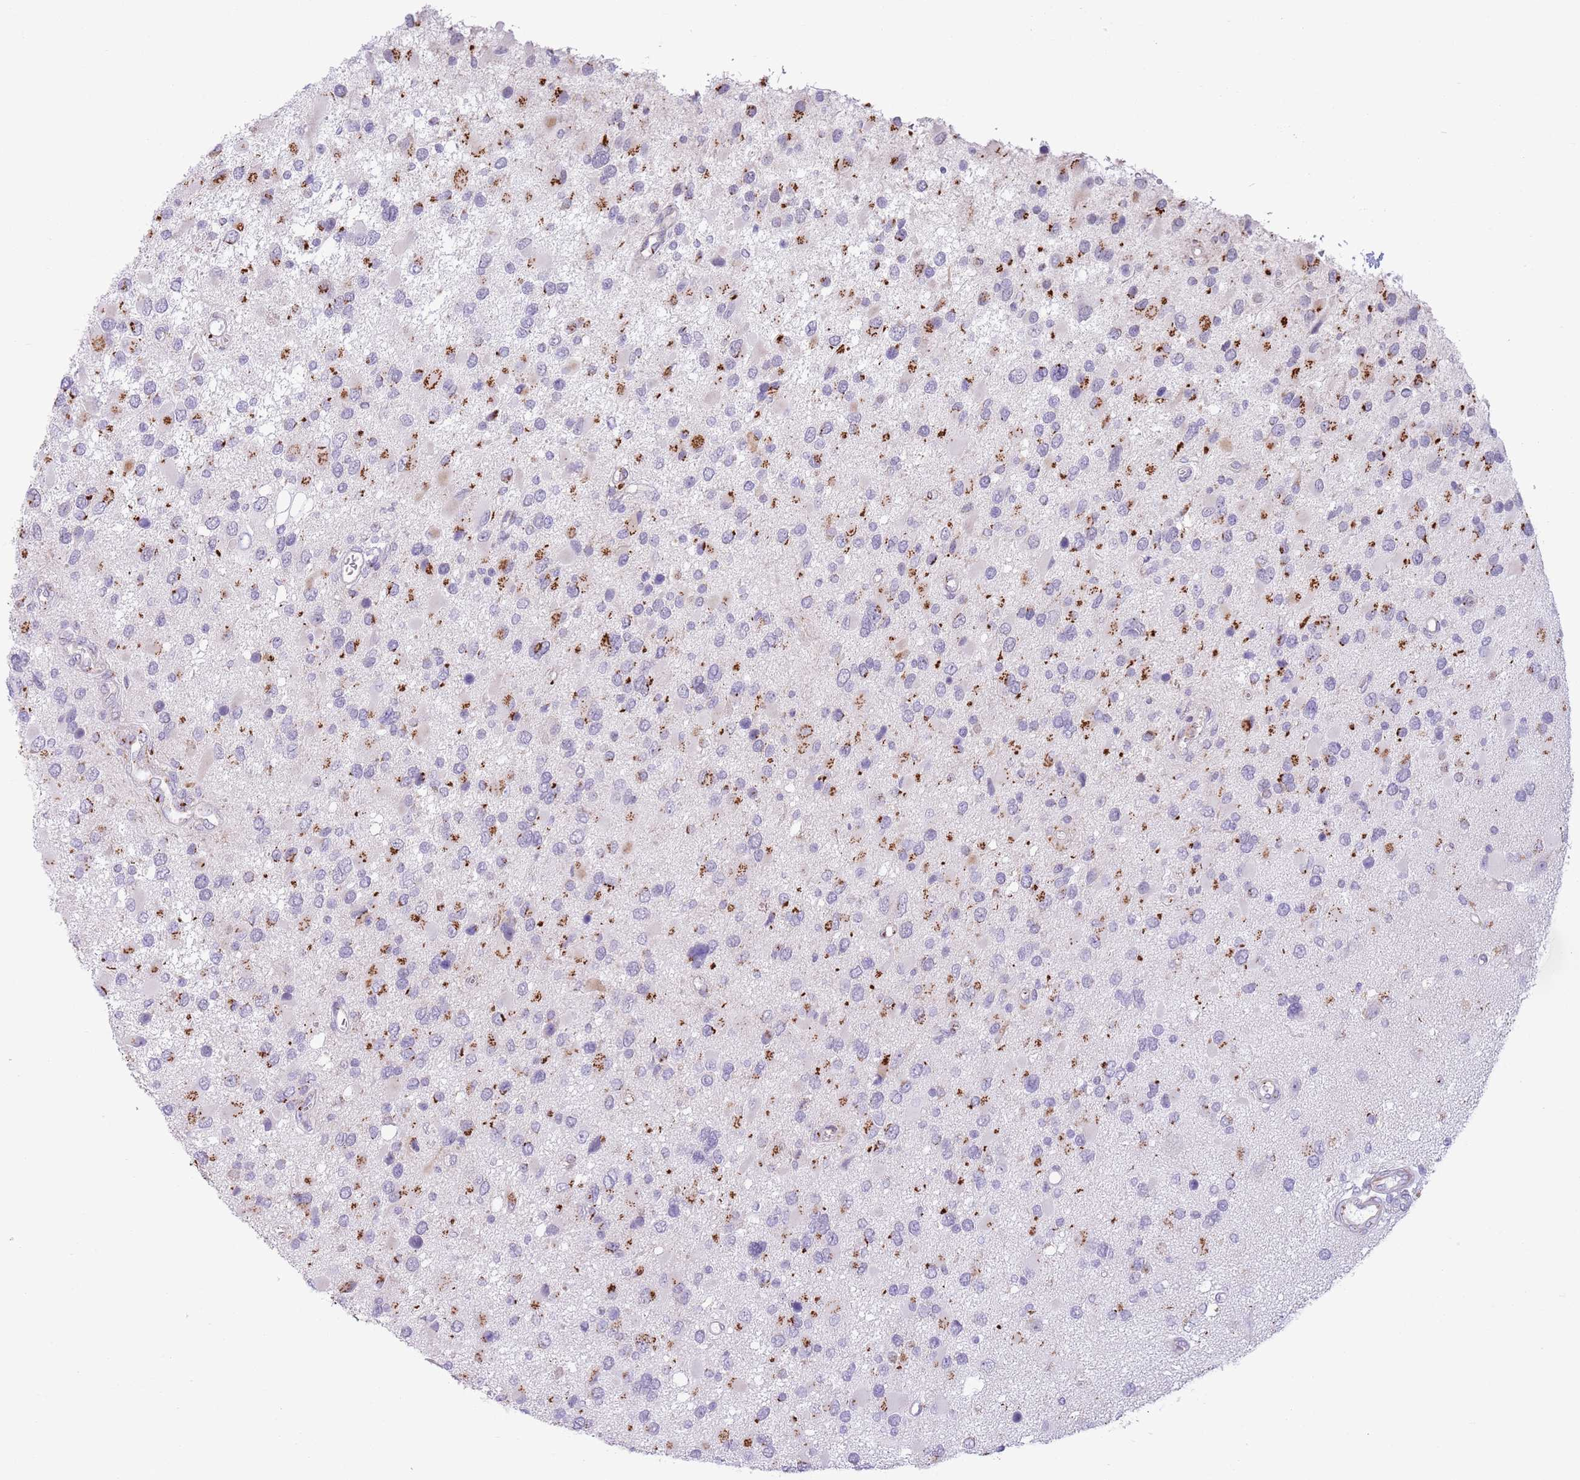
{"staining": {"intensity": "strong", "quantity": "25%-75%", "location": "cytoplasmic/membranous"}, "tissue": "glioma", "cell_type": "Tumor cells", "image_type": "cancer", "snomed": [{"axis": "morphology", "description": "Glioma, malignant, High grade"}, {"axis": "topography", "description": "Brain"}], "caption": "About 25%-75% of tumor cells in human glioma display strong cytoplasmic/membranous protein staining as visualized by brown immunohistochemical staining.", "gene": "C20orf96", "patient": {"sex": "male", "age": 53}}